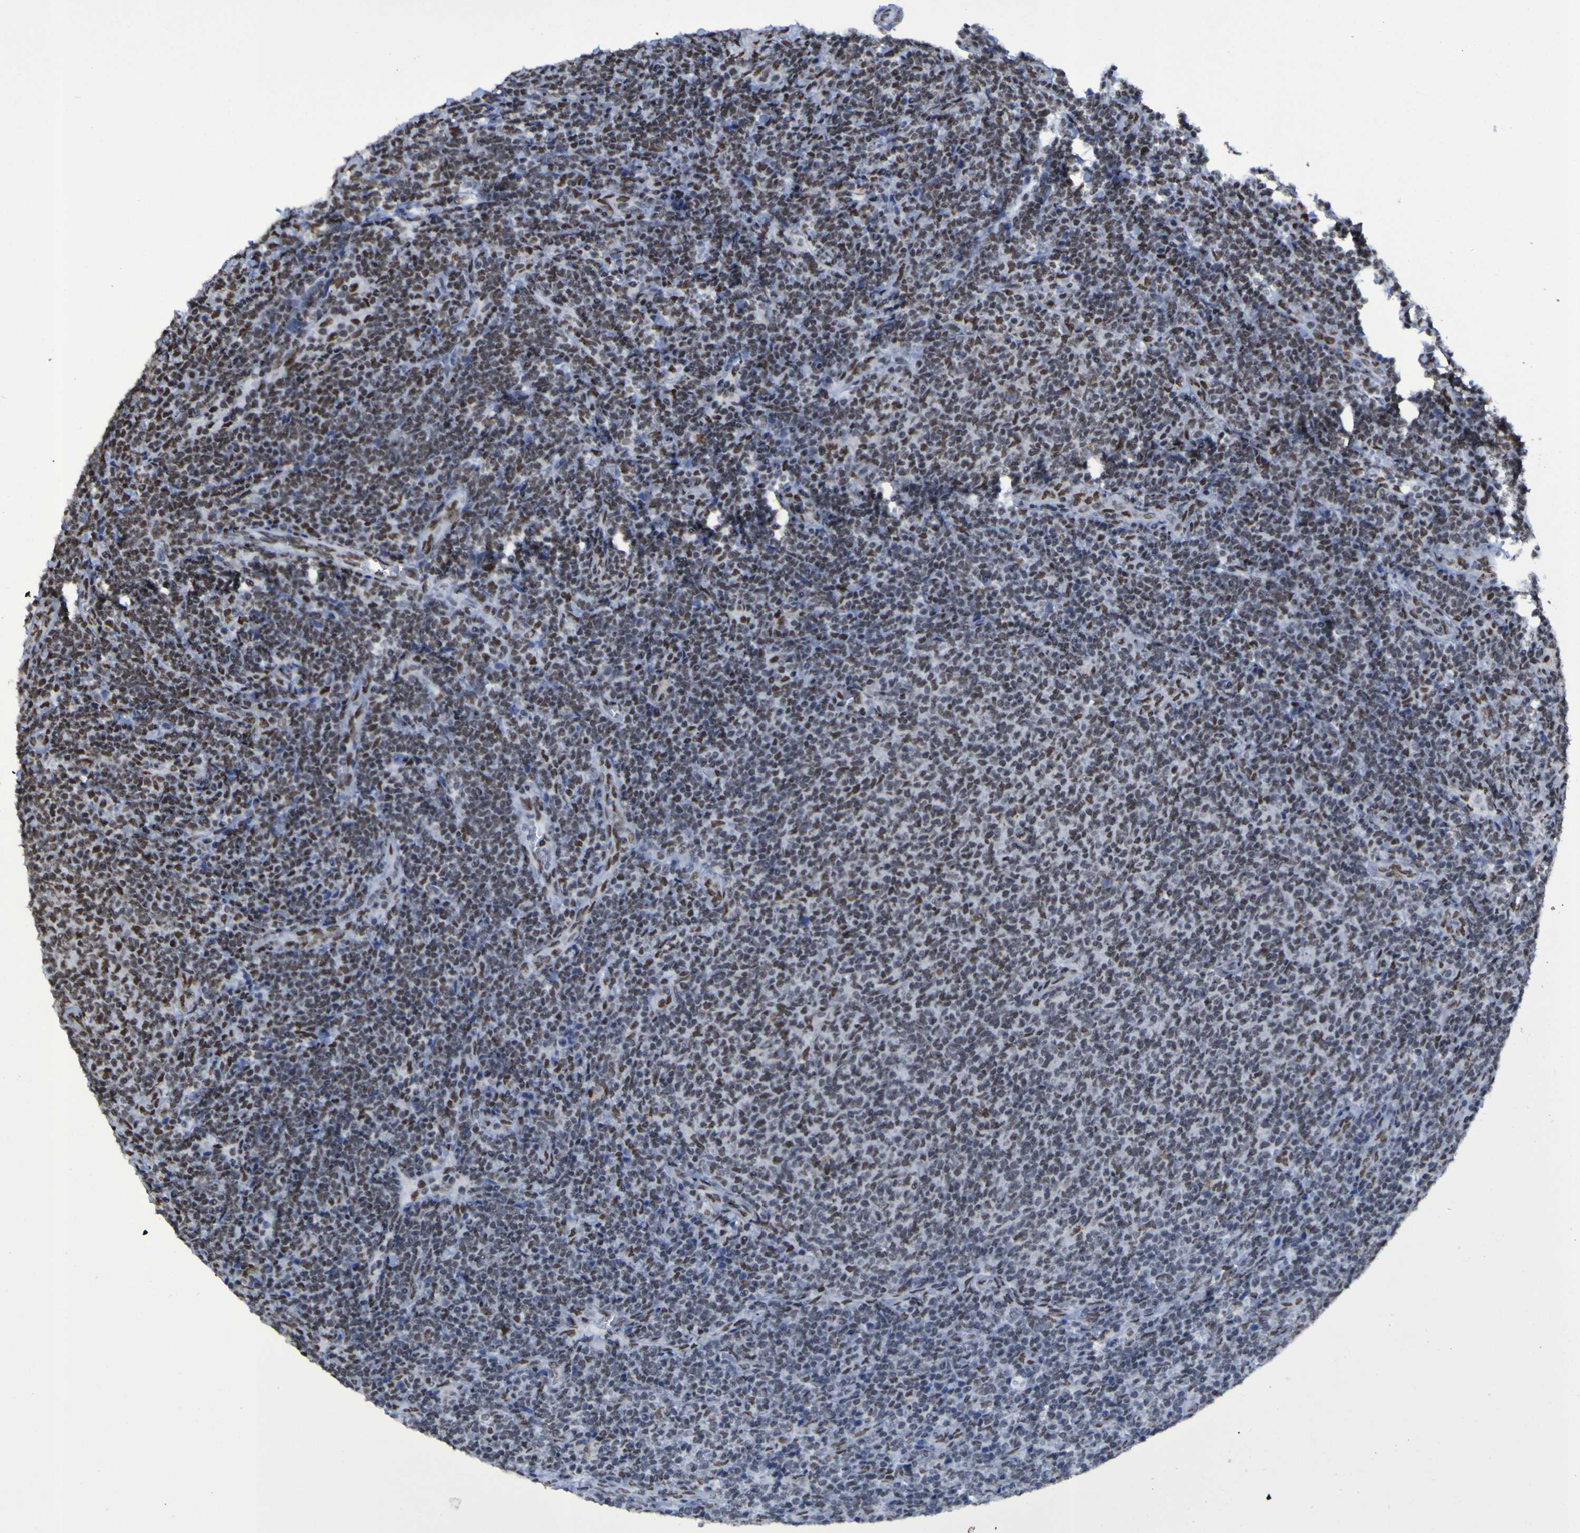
{"staining": {"intensity": "moderate", "quantity": "25%-75%", "location": "nuclear"}, "tissue": "lymphoma", "cell_type": "Tumor cells", "image_type": "cancer", "snomed": [{"axis": "morphology", "description": "Malignant lymphoma, non-Hodgkin's type, Low grade"}, {"axis": "topography", "description": "Lymph node"}], "caption": "An IHC histopathology image of tumor tissue is shown. Protein staining in brown shows moderate nuclear positivity in malignant lymphoma, non-Hodgkin's type (low-grade) within tumor cells.", "gene": "HNRNPR", "patient": {"sex": "male", "age": 66}}